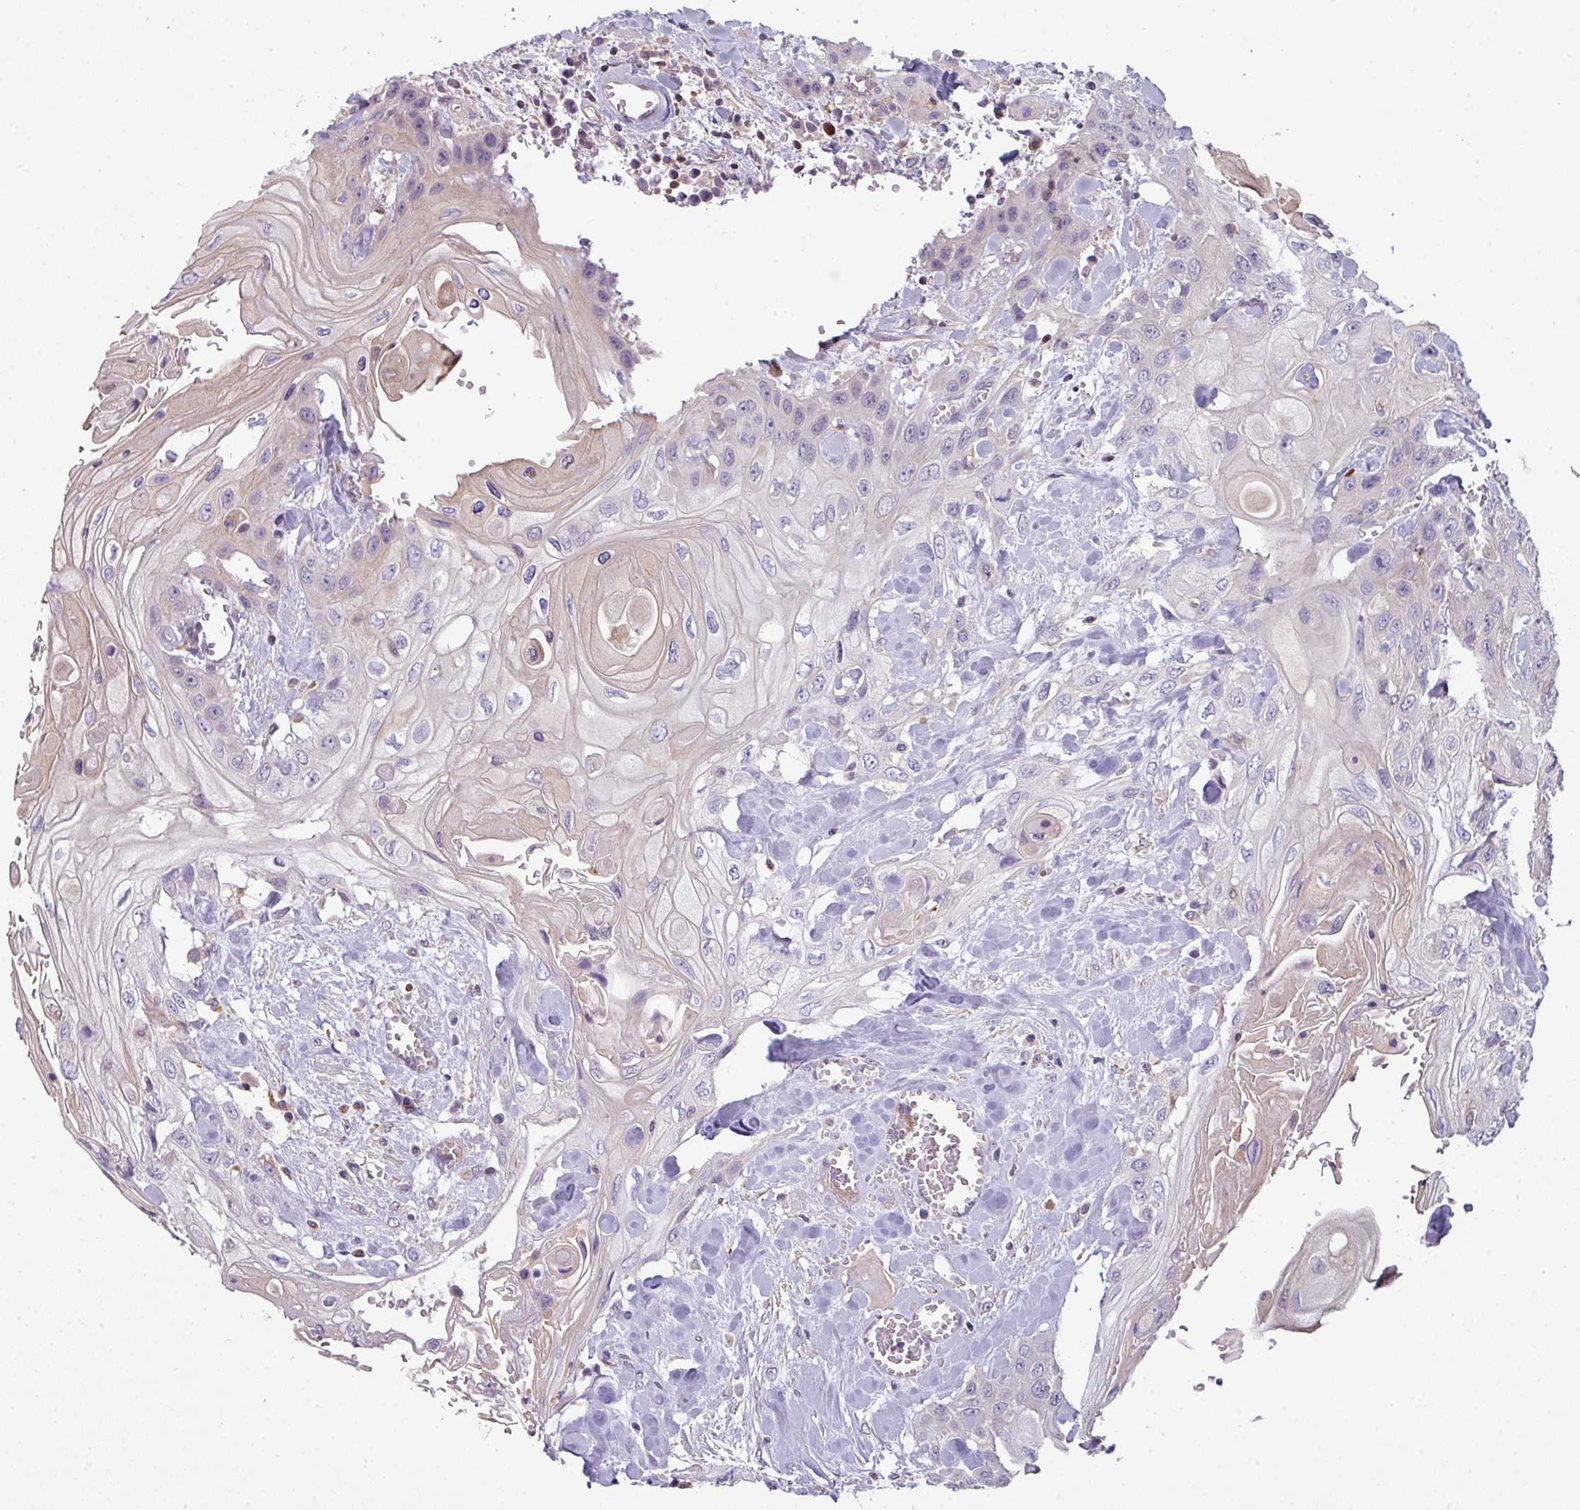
{"staining": {"intensity": "negative", "quantity": "none", "location": "none"}, "tissue": "head and neck cancer", "cell_type": "Tumor cells", "image_type": "cancer", "snomed": [{"axis": "morphology", "description": "Squamous cell carcinoma, NOS"}, {"axis": "topography", "description": "Head-Neck"}], "caption": "Squamous cell carcinoma (head and neck) stained for a protein using immunohistochemistry displays no staining tumor cells.", "gene": "STAT5A", "patient": {"sex": "female", "age": 43}}